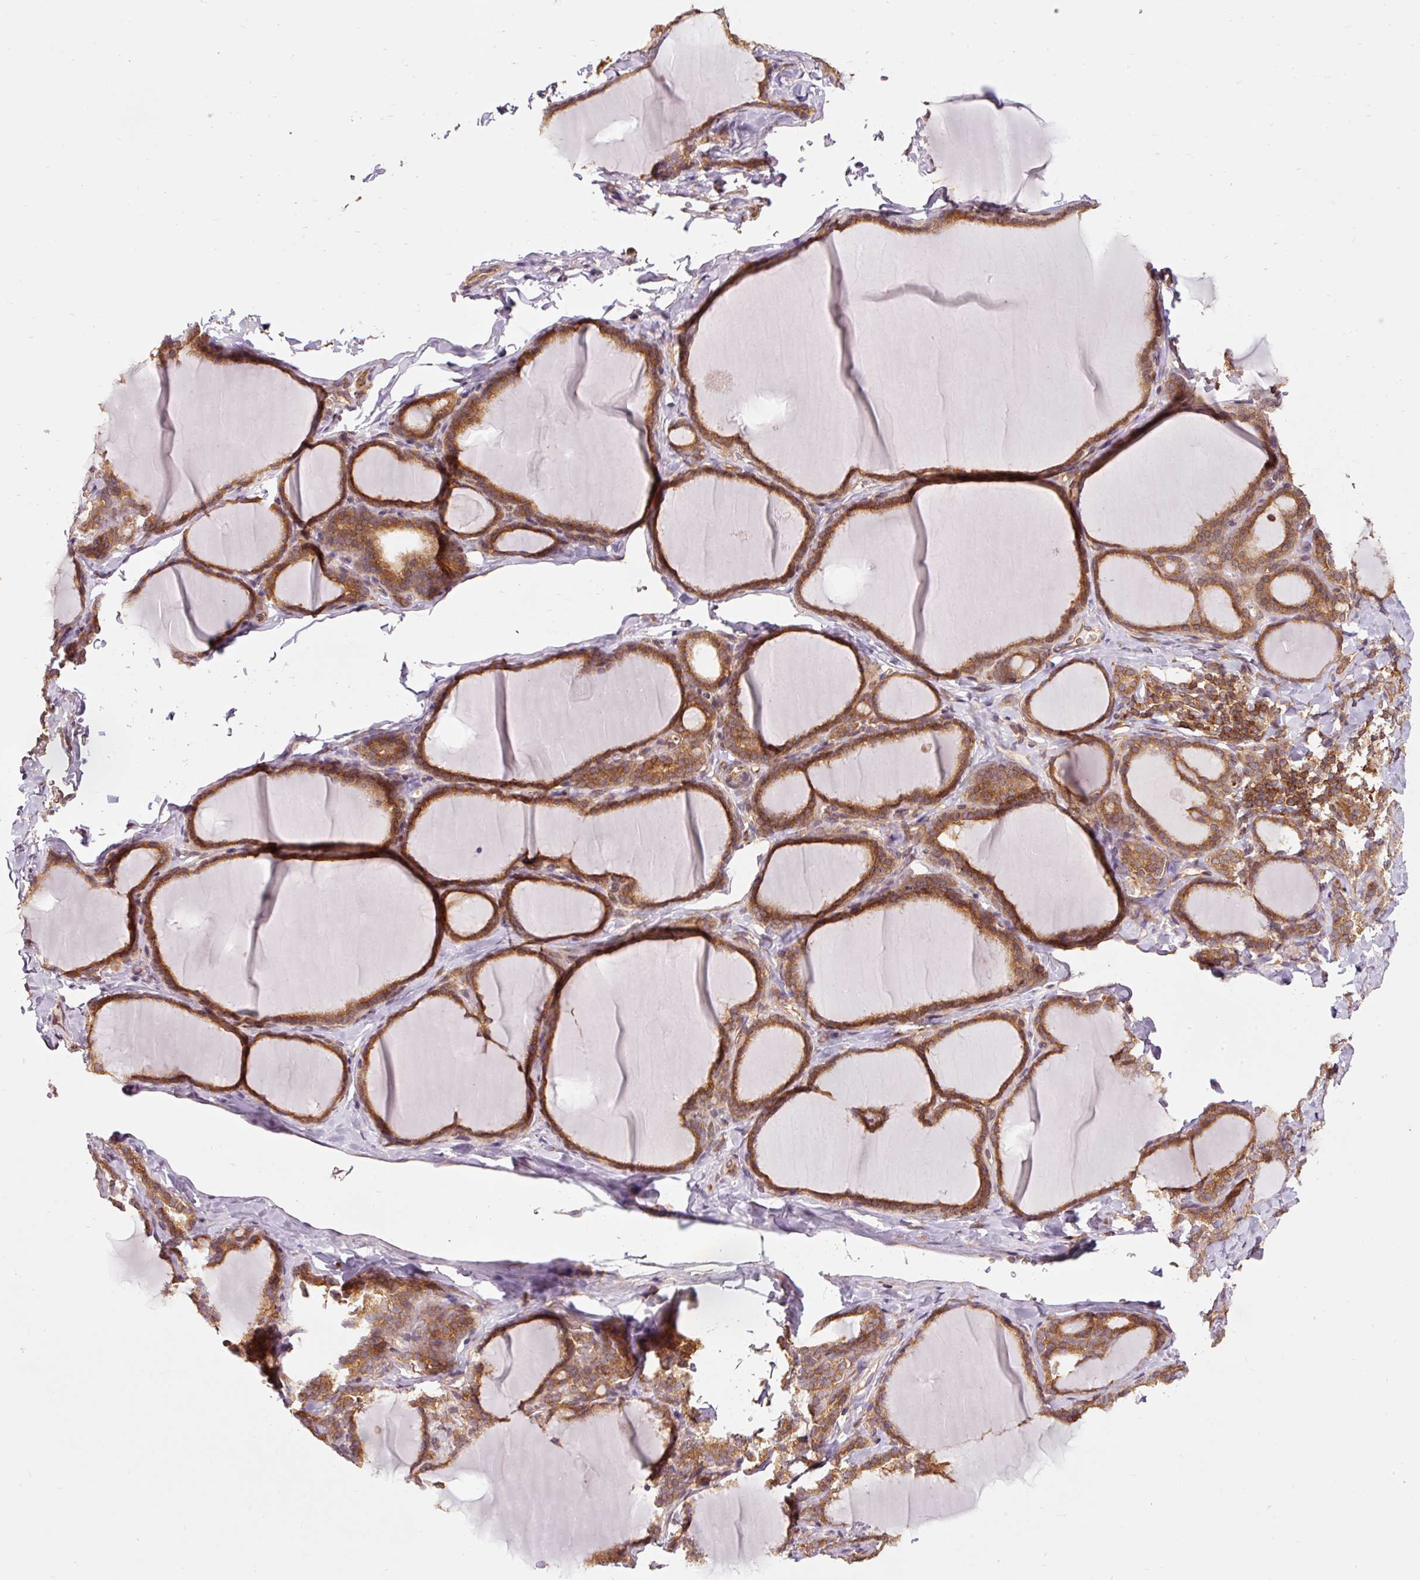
{"staining": {"intensity": "moderate", "quantity": ">75%", "location": "cytoplasmic/membranous"}, "tissue": "thyroid gland", "cell_type": "Glandular cells", "image_type": "normal", "snomed": [{"axis": "morphology", "description": "Normal tissue, NOS"}, {"axis": "topography", "description": "Thyroid gland"}], "caption": "Immunohistochemistry of normal human thyroid gland shows medium levels of moderate cytoplasmic/membranous staining in approximately >75% of glandular cells.", "gene": "PDAP1", "patient": {"sex": "female", "age": 31}}